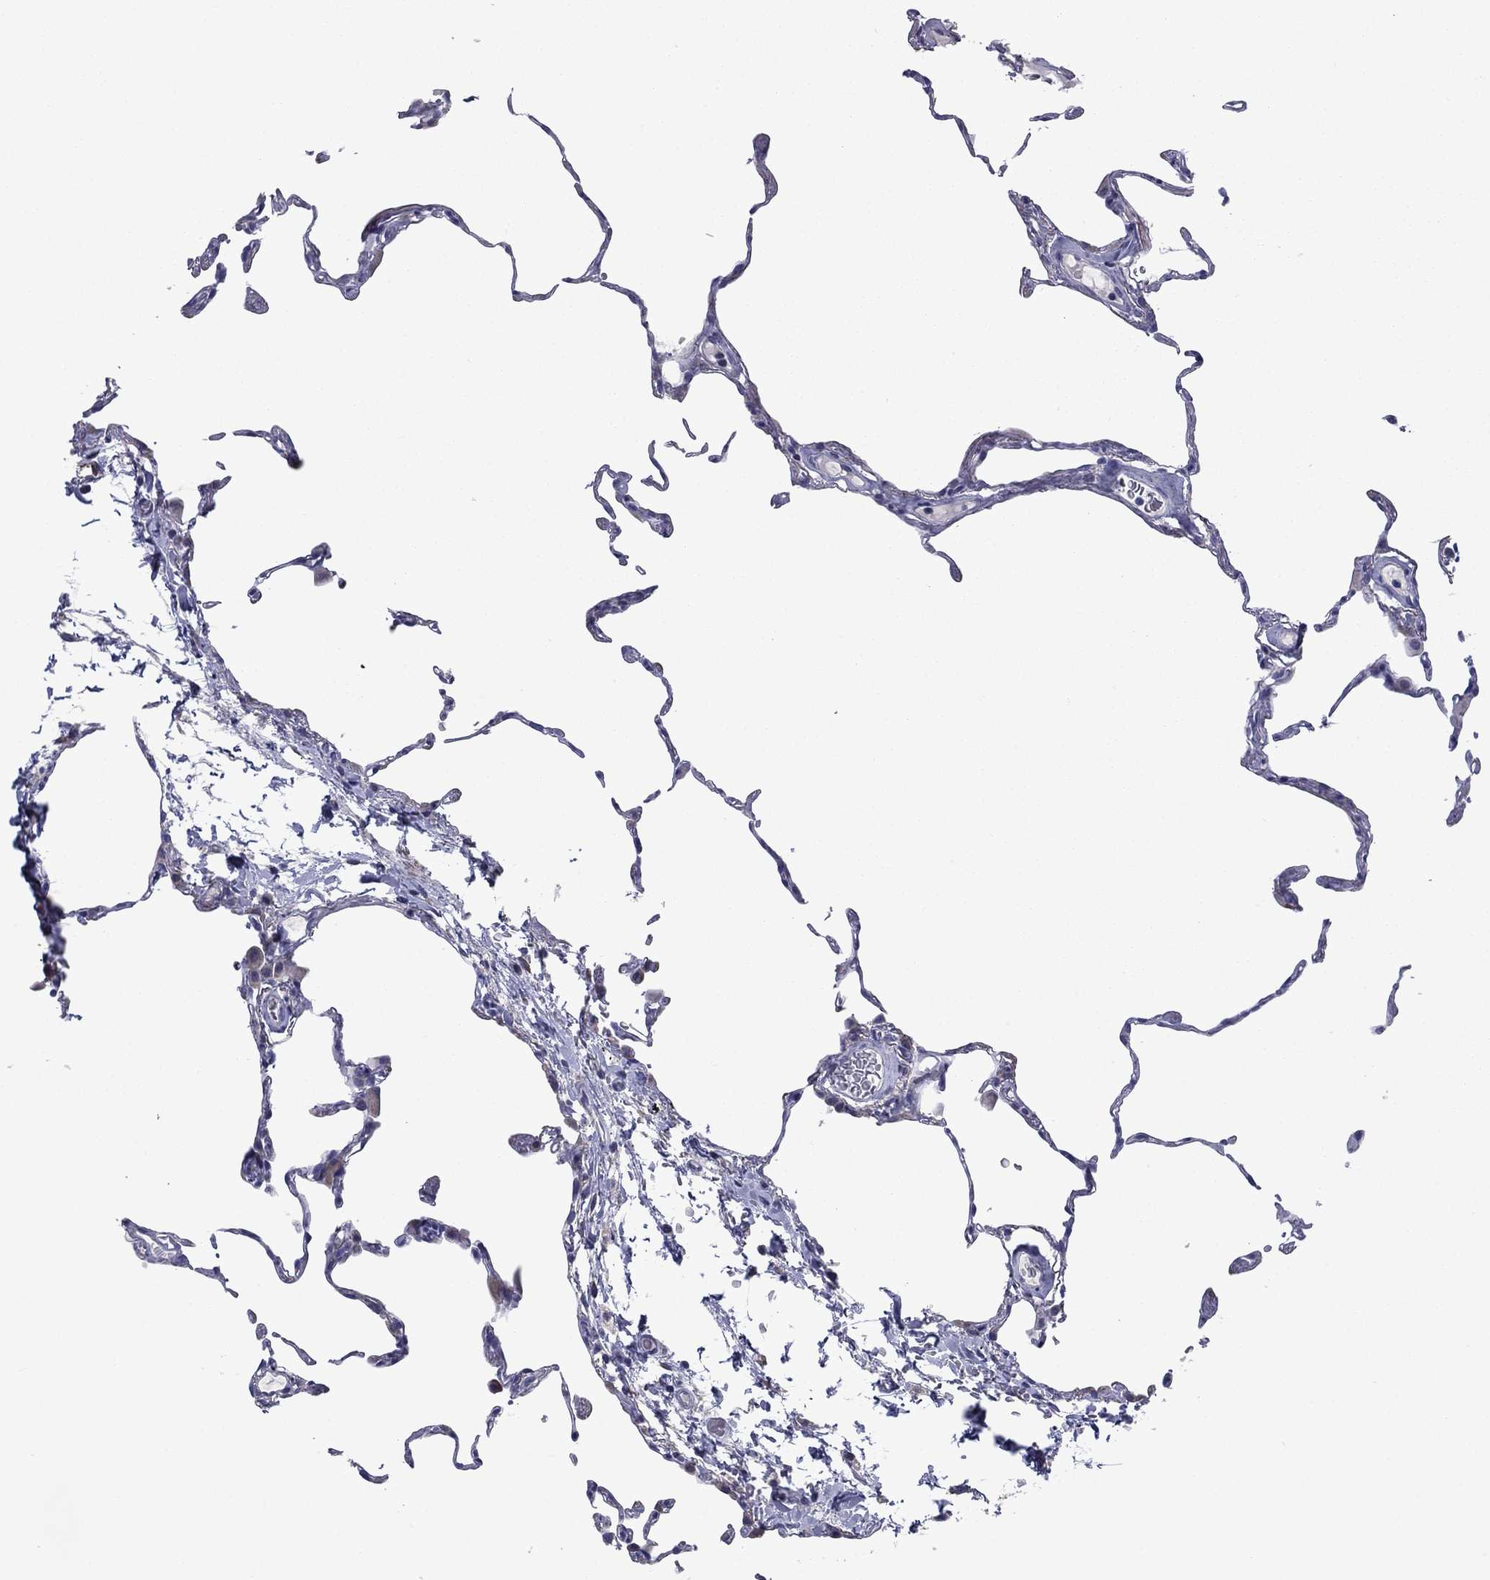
{"staining": {"intensity": "negative", "quantity": "none", "location": "none"}, "tissue": "lung", "cell_type": "Alveolar cells", "image_type": "normal", "snomed": [{"axis": "morphology", "description": "Normal tissue, NOS"}, {"axis": "topography", "description": "Lung"}], "caption": "DAB immunohistochemical staining of benign lung shows no significant expression in alveolar cells. The staining is performed using DAB brown chromogen with nuclei counter-stained in using hematoxylin.", "gene": "TMPRSS11A", "patient": {"sex": "female", "age": 57}}